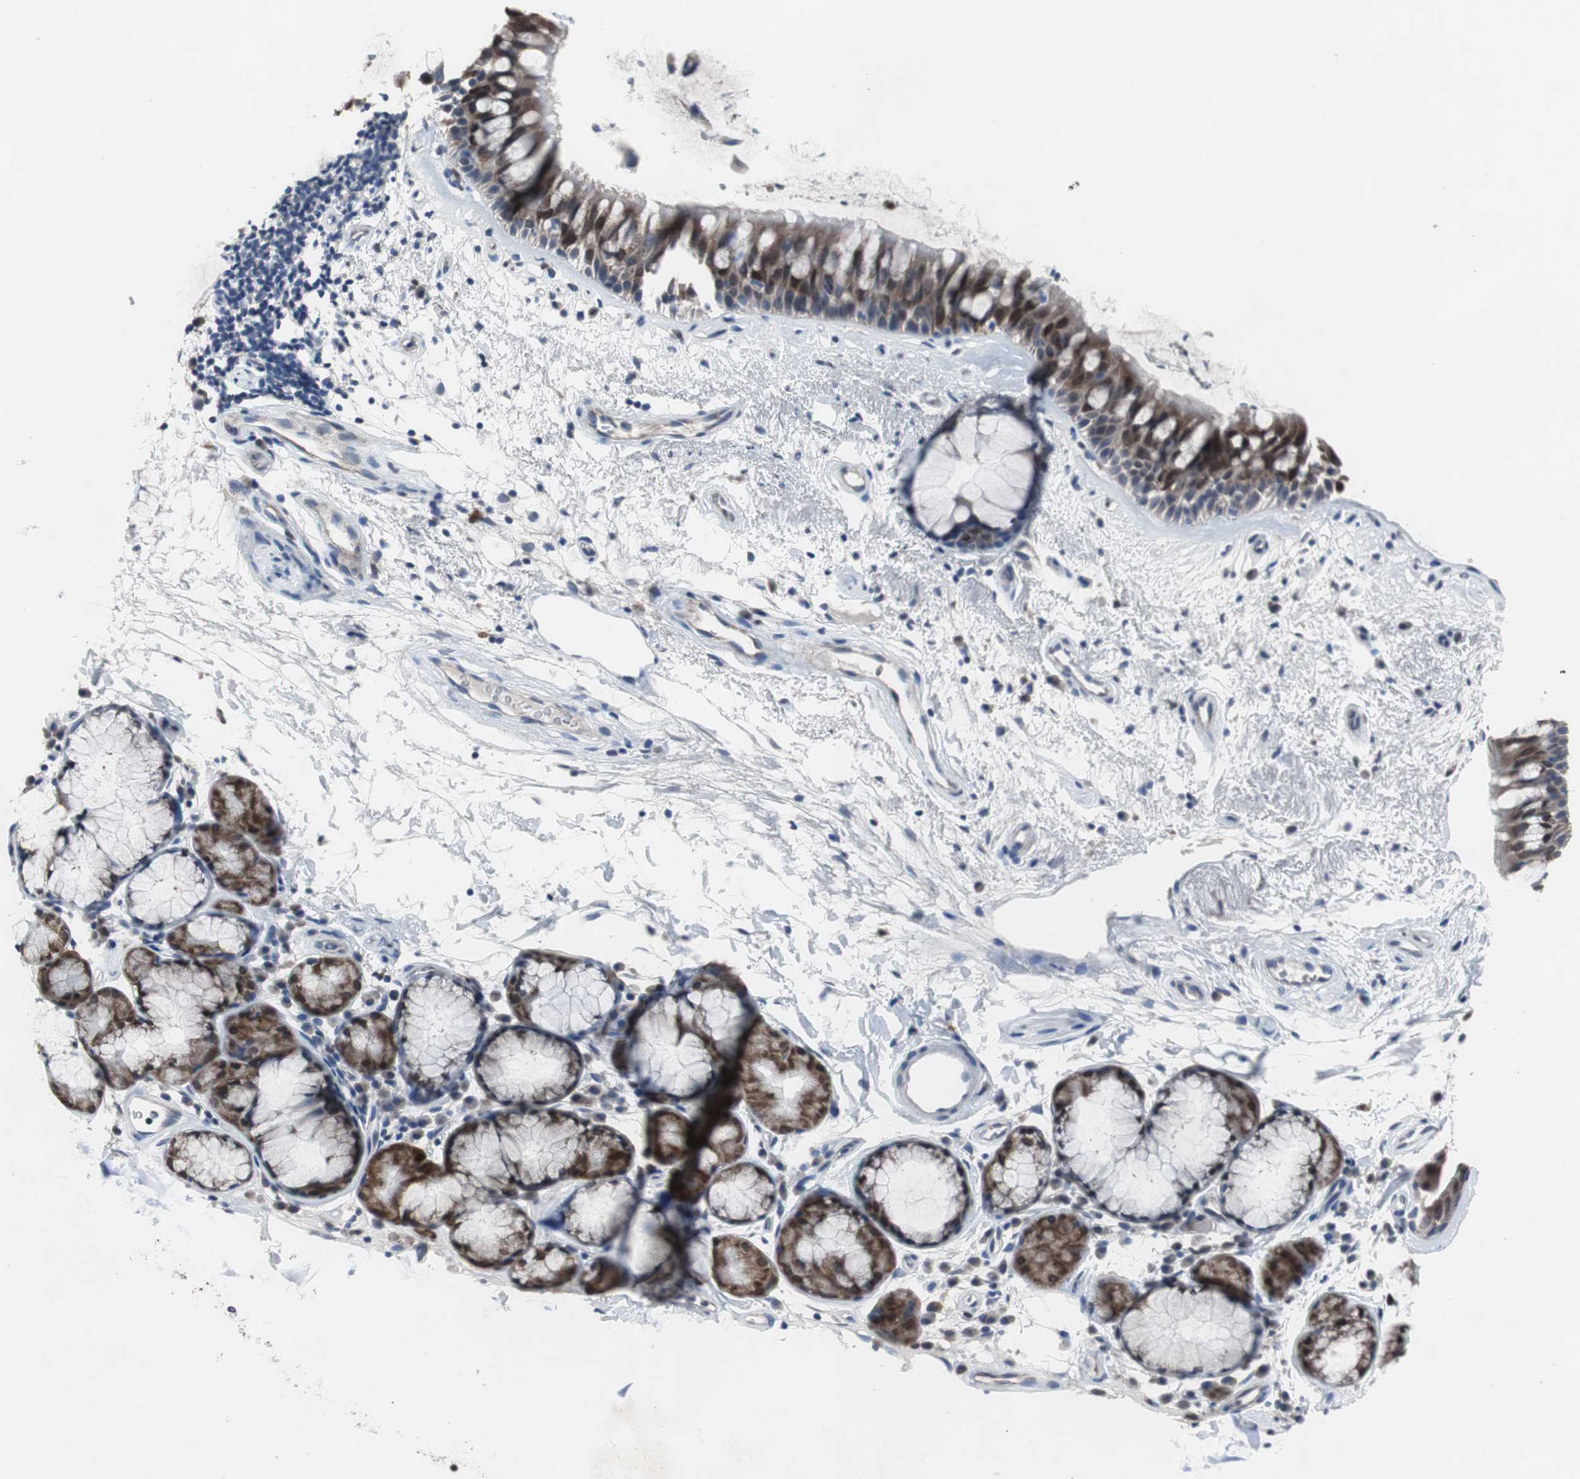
{"staining": {"intensity": "strong", "quantity": ">75%", "location": "cytoplasmic/membranous,nuclear"}, "tissue": "bronchus", "cell_type": "Respiratory epithelial cells", "image_type": "normal", "snomed": [{"axis": "morphology", "description": "Normal tissue, NOS"}, {"axis": "topography", "description": "Bronchus"}], "caption": "Immunohistochemical staining of benign bronchus shows >75% levels of strong cytoplasmic/membranous,nuclear protein staining in approximately >75% of respiratory epithelial cells. Using DAB (brown) and hematoxylin (blue) stains, captured at high magnification using brightfield microscopy.", "gene": "RBM47", "patient": {"sex": "female", "age": 54}}